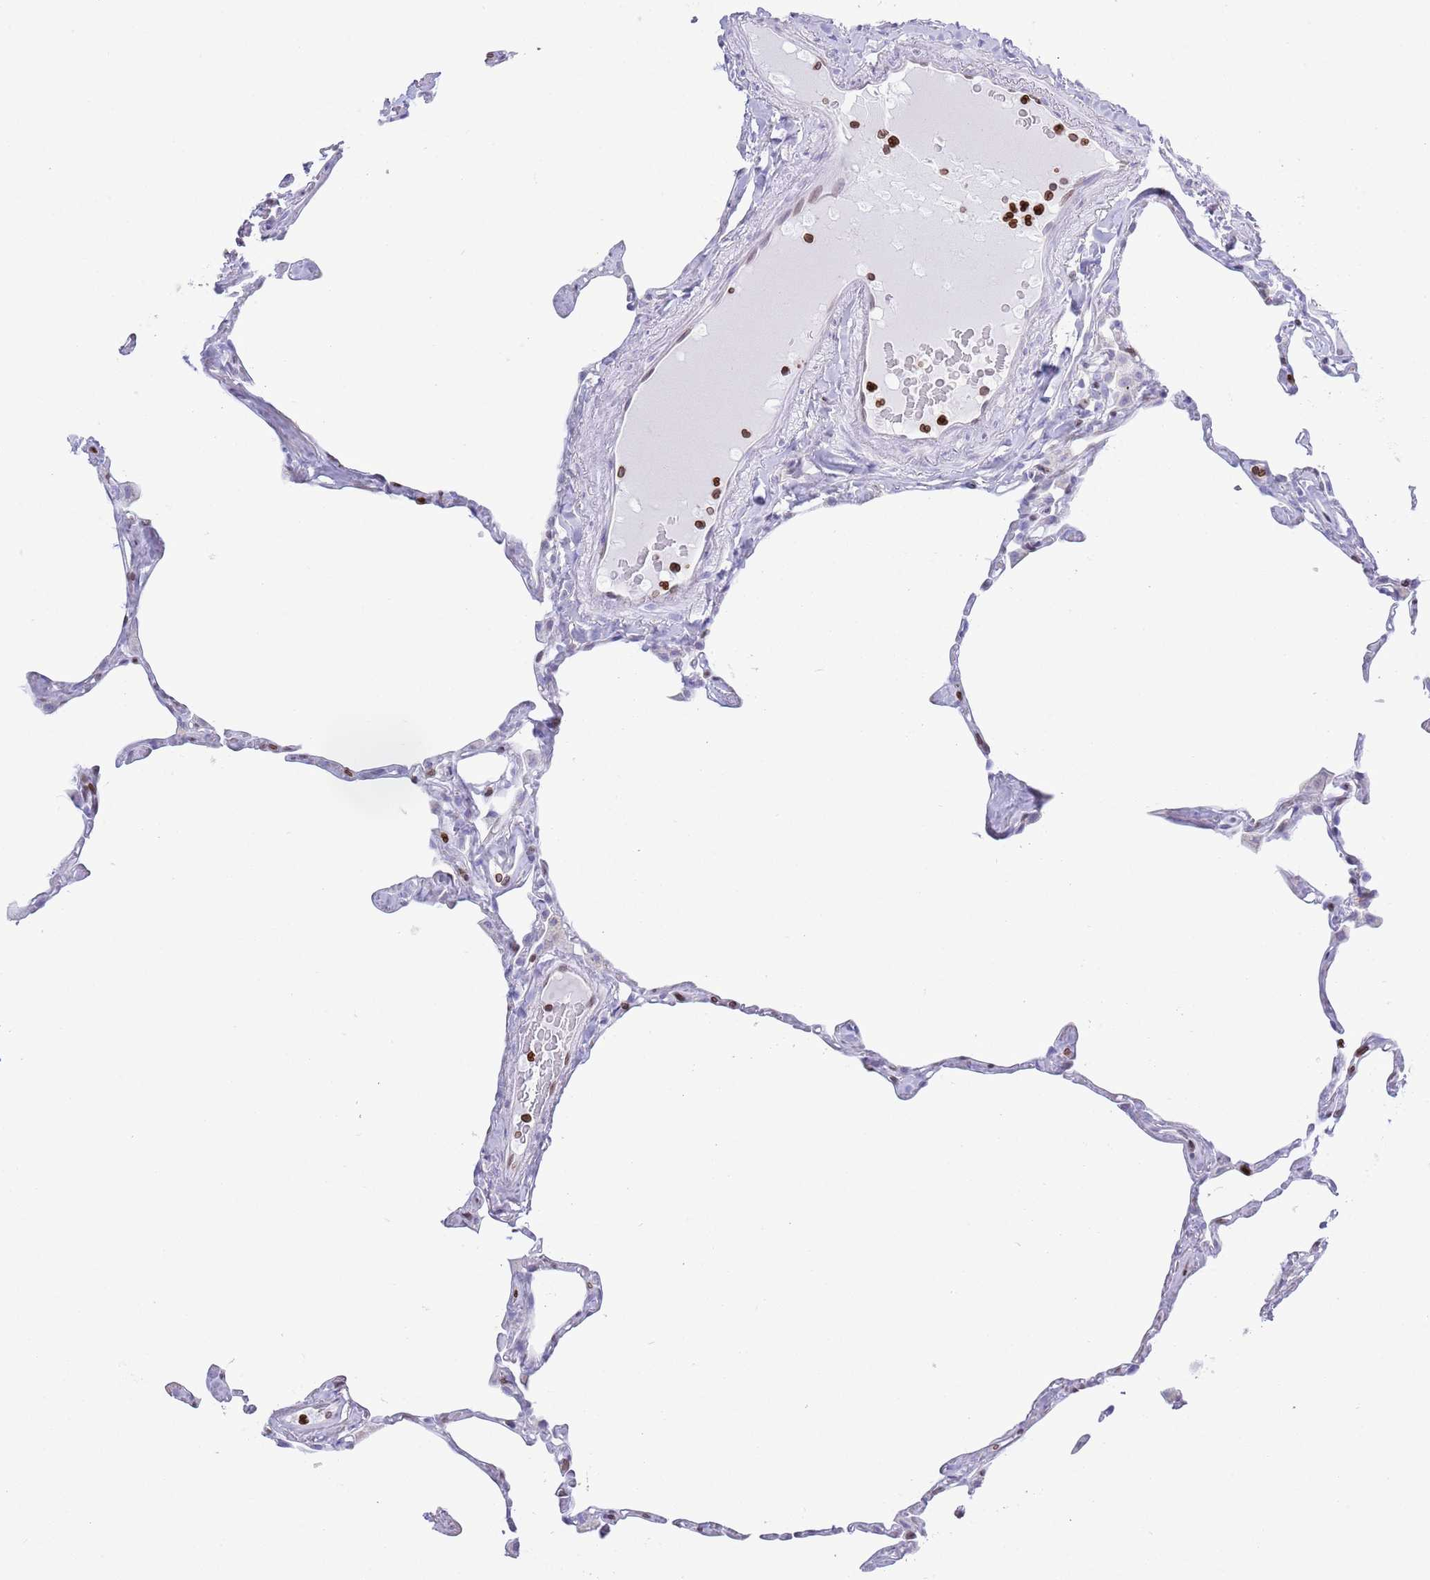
{"staining": {"intensity": "negative", "quantity": "none", "location": "none"}, "tissue": "lung", "cell_type": "Alveolar cells", "image_type": "normal", "snomed": [{"axis": "morphology", "description": "Normal tissue, NOS"}, {"axis": "topography", "description": "Lung"}], "caption": "Histopathology image shows no significant protein expression in alveolar cells of benign lung. (Brightfield microscopy of DAB (3,3'-diaminobenzidine) IHC at high magnification).", "gene": "LBR", "patient": {"sex": "male", "age": 65}}